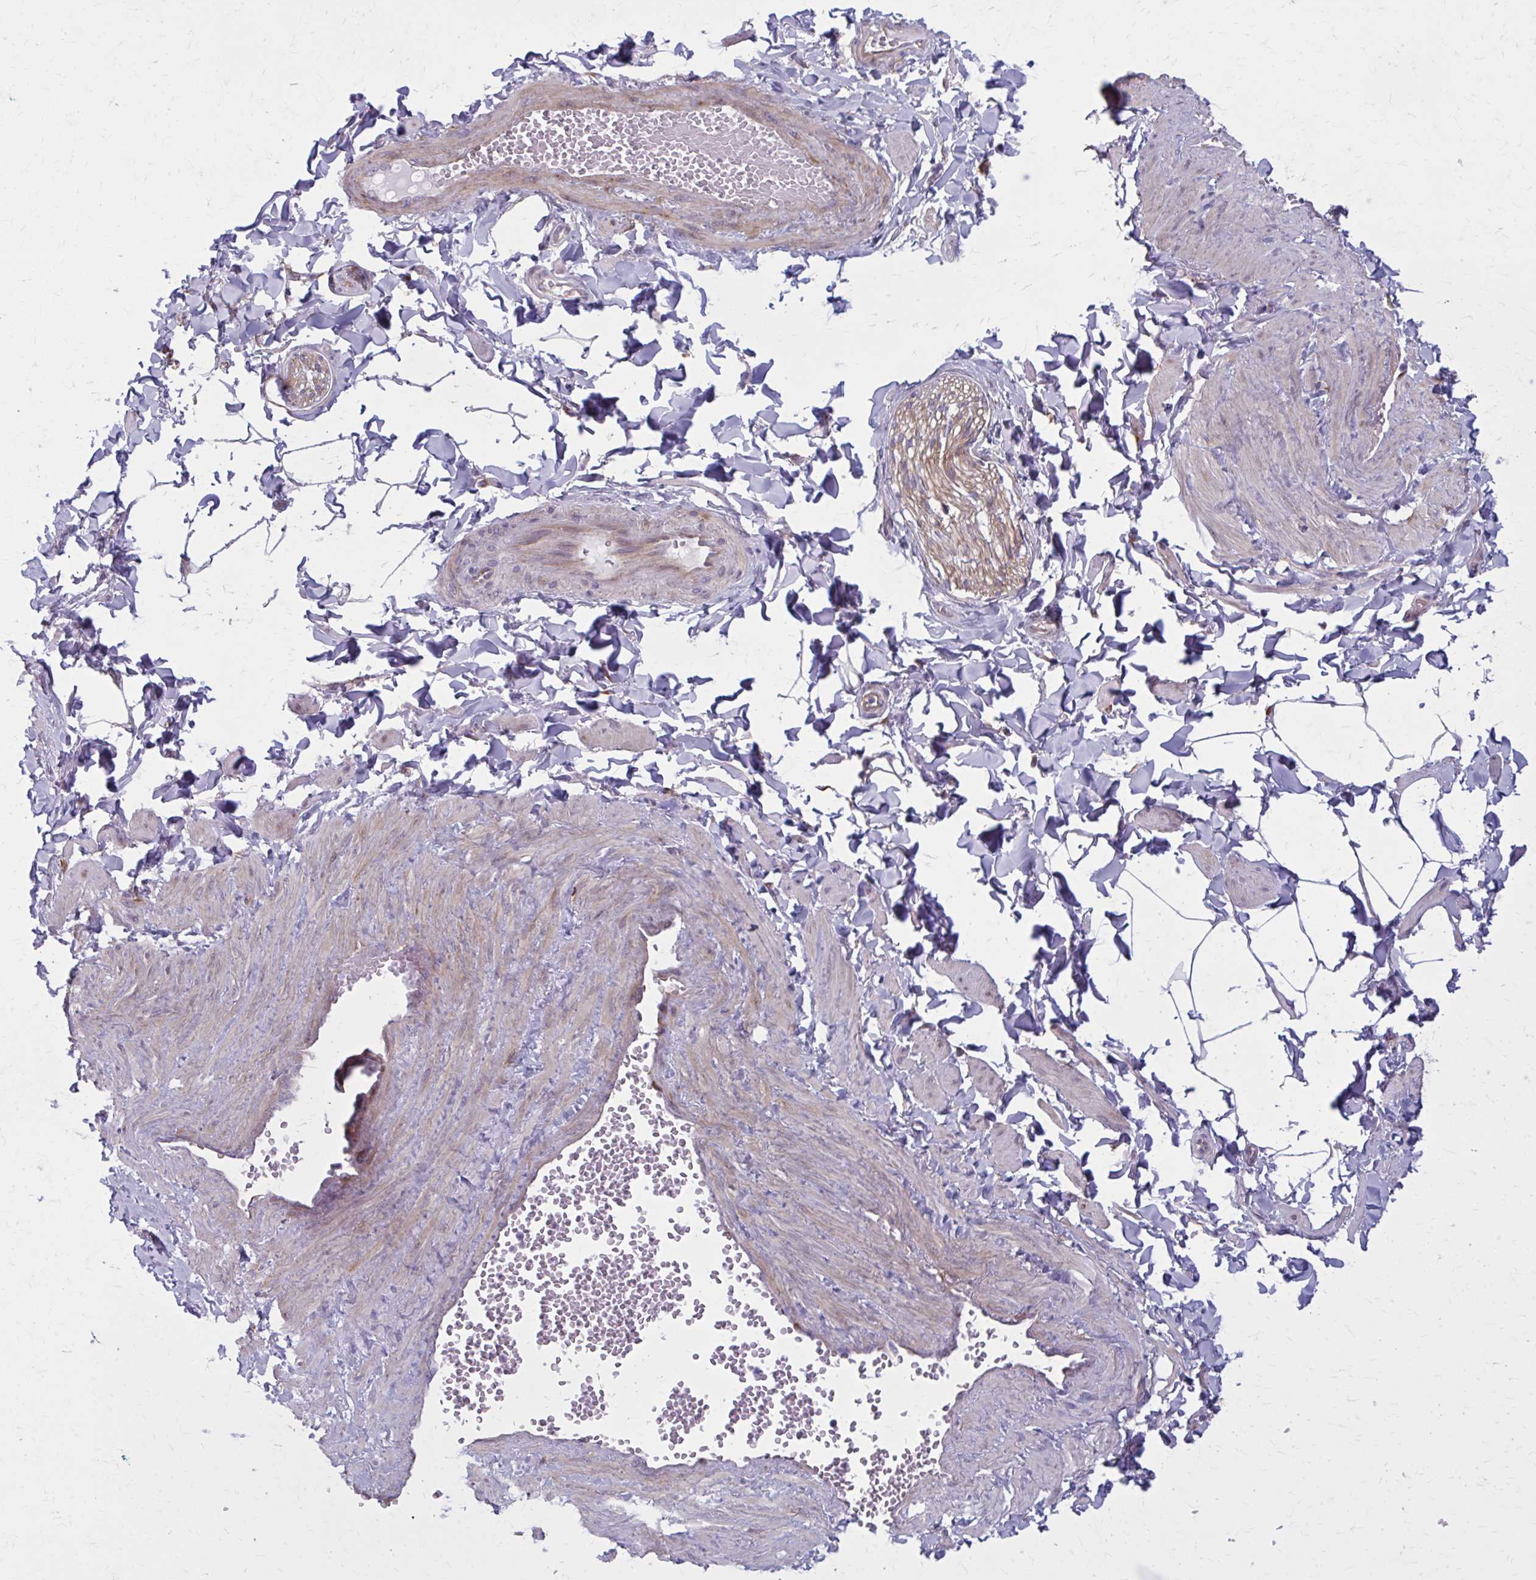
{"staining": {"intensity": "negative", "quantity": "none", "location": "none"}, "tissue": "adipose tissue", "cell_type": "Adipocytes", "image_type": "normal", "snomed": [{"axis": "morphology", "description": "Normal tissue, NOS"}, {"axis": "topography", "description": "Epididymis"}, {"axis": "topography", "description": "Peripheral nerve tissue"}], "caption": "The micrograph shows no staining of adipocytes in benign adipose tissue.", "gene": "NUMBL", "patient": {"sex": "male", "age": 32}}